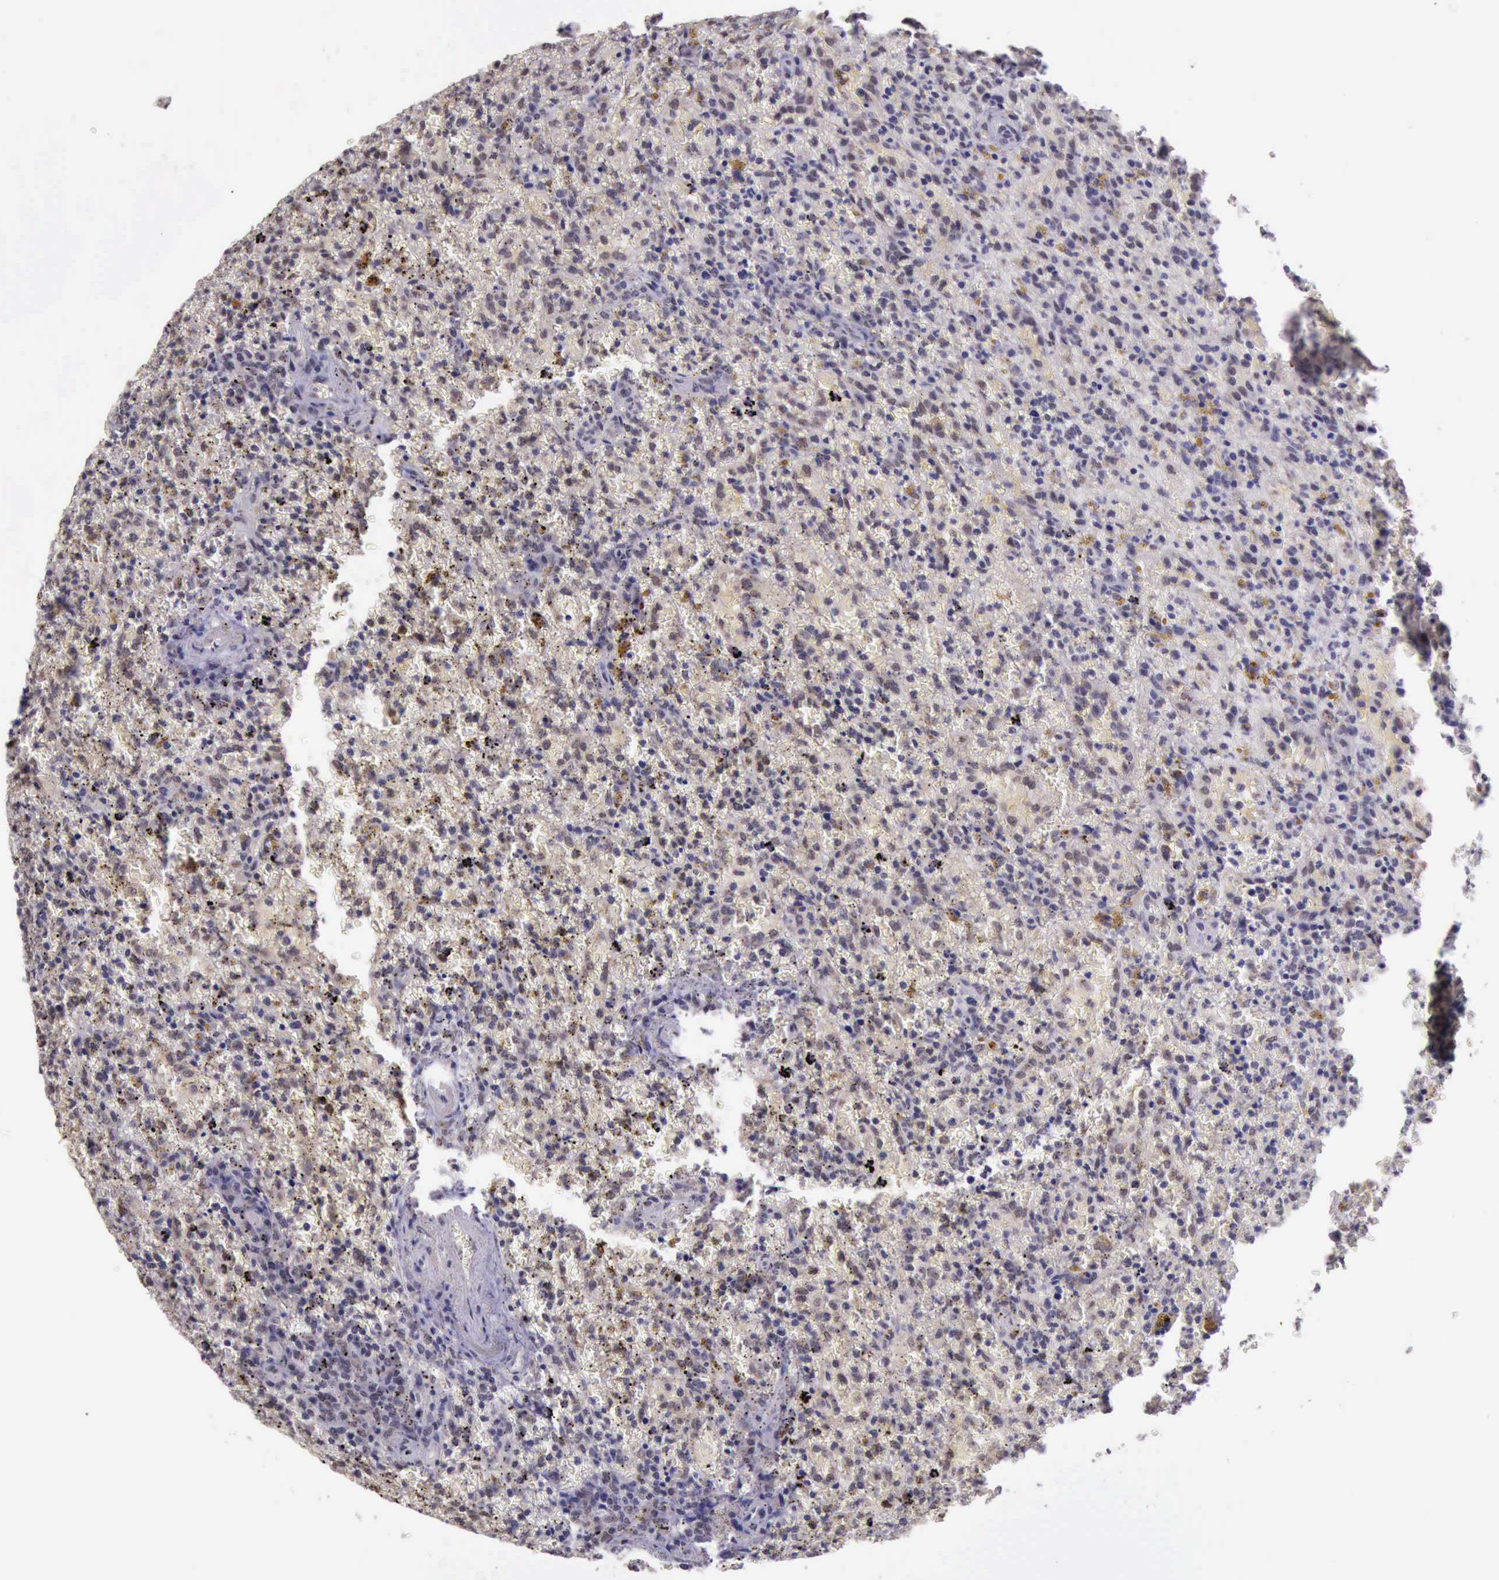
{"staining": {"intensity": "moderate", "quantity": ">75%", "location": "nuclear"}, "tissue": "lymphoma", "cell_type": "Tumor cells", "image_type": "cancer", "snomed": [{"axis": "morphology", "description": "Malignant lymphoma, non-Hodgkin's type, High grade"}, {"axis": "topography", "description": "Spleen"}, {"axis": "topography", "description": "Lymph node"}], "caption": "Immunohistochemical staining of human malignant lymphoma, non-Hodgkin's type (high-grade) reveals medium levels of moderate nuclear expression in approximately >75% of tumor cells.", "gene": "PRPF39", "patient": {"sex": "female", "age": 70}}